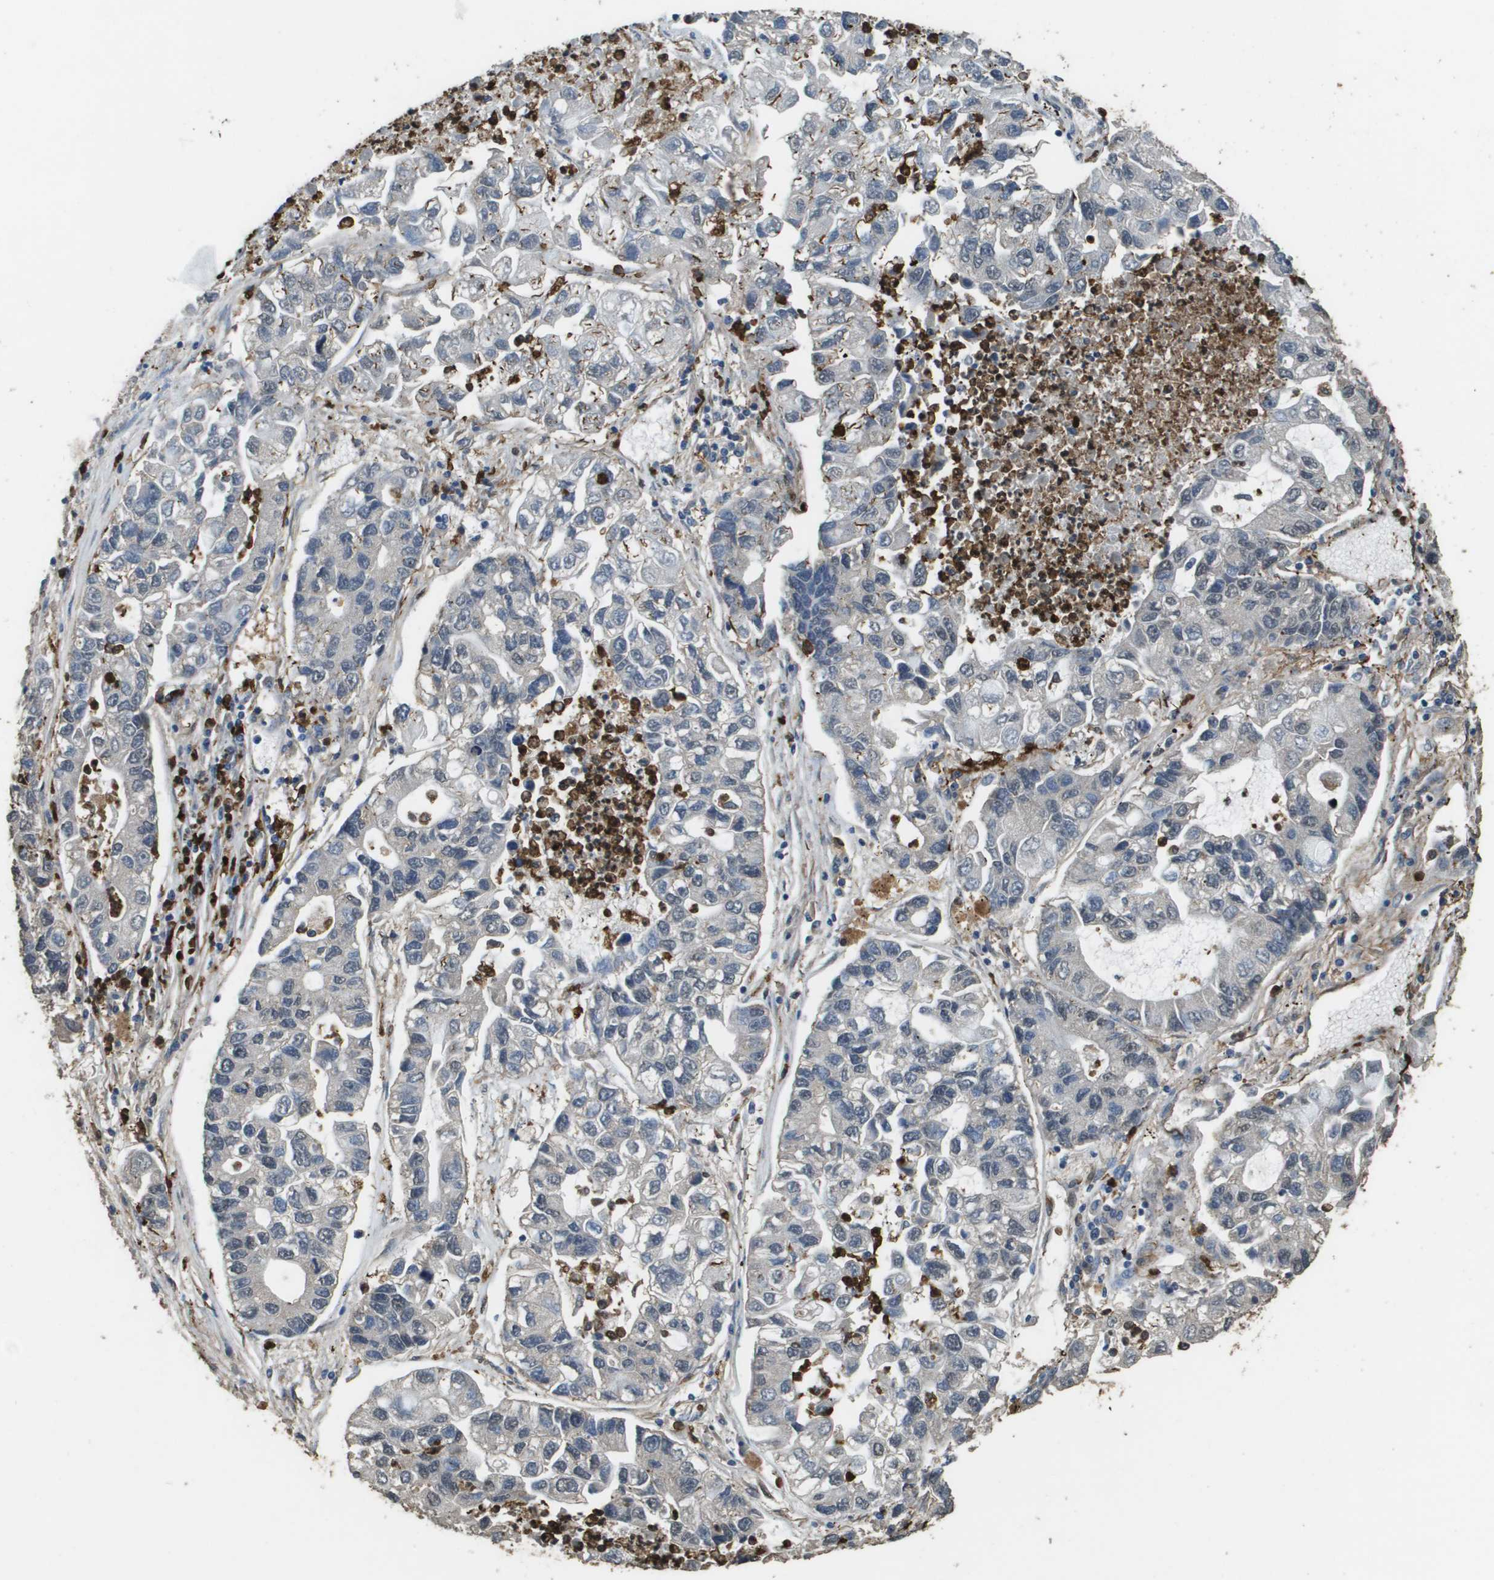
{"staining": {"intensity": "negative", "quantity": "none", "location": "none"}, "tissue": "lung cancer", "cell_type": "Tumor cells", "image_type": "cancer", "snomed": [{"axis": "morphology", "description": "Adenocarcinoma, NOS"}, {"axis": "topography", "description": "Lung"}], "caption": "The histopathology image reveals no staining of tumor cells in lung adenocarcinoma. (Brightfield microscopy of DAB (3,3'-diaminobenzidine) immunohistochemistry (IHC) at high magnification).", "gene": "AAMP", "patient": {"sex": "female", "age": 51}}